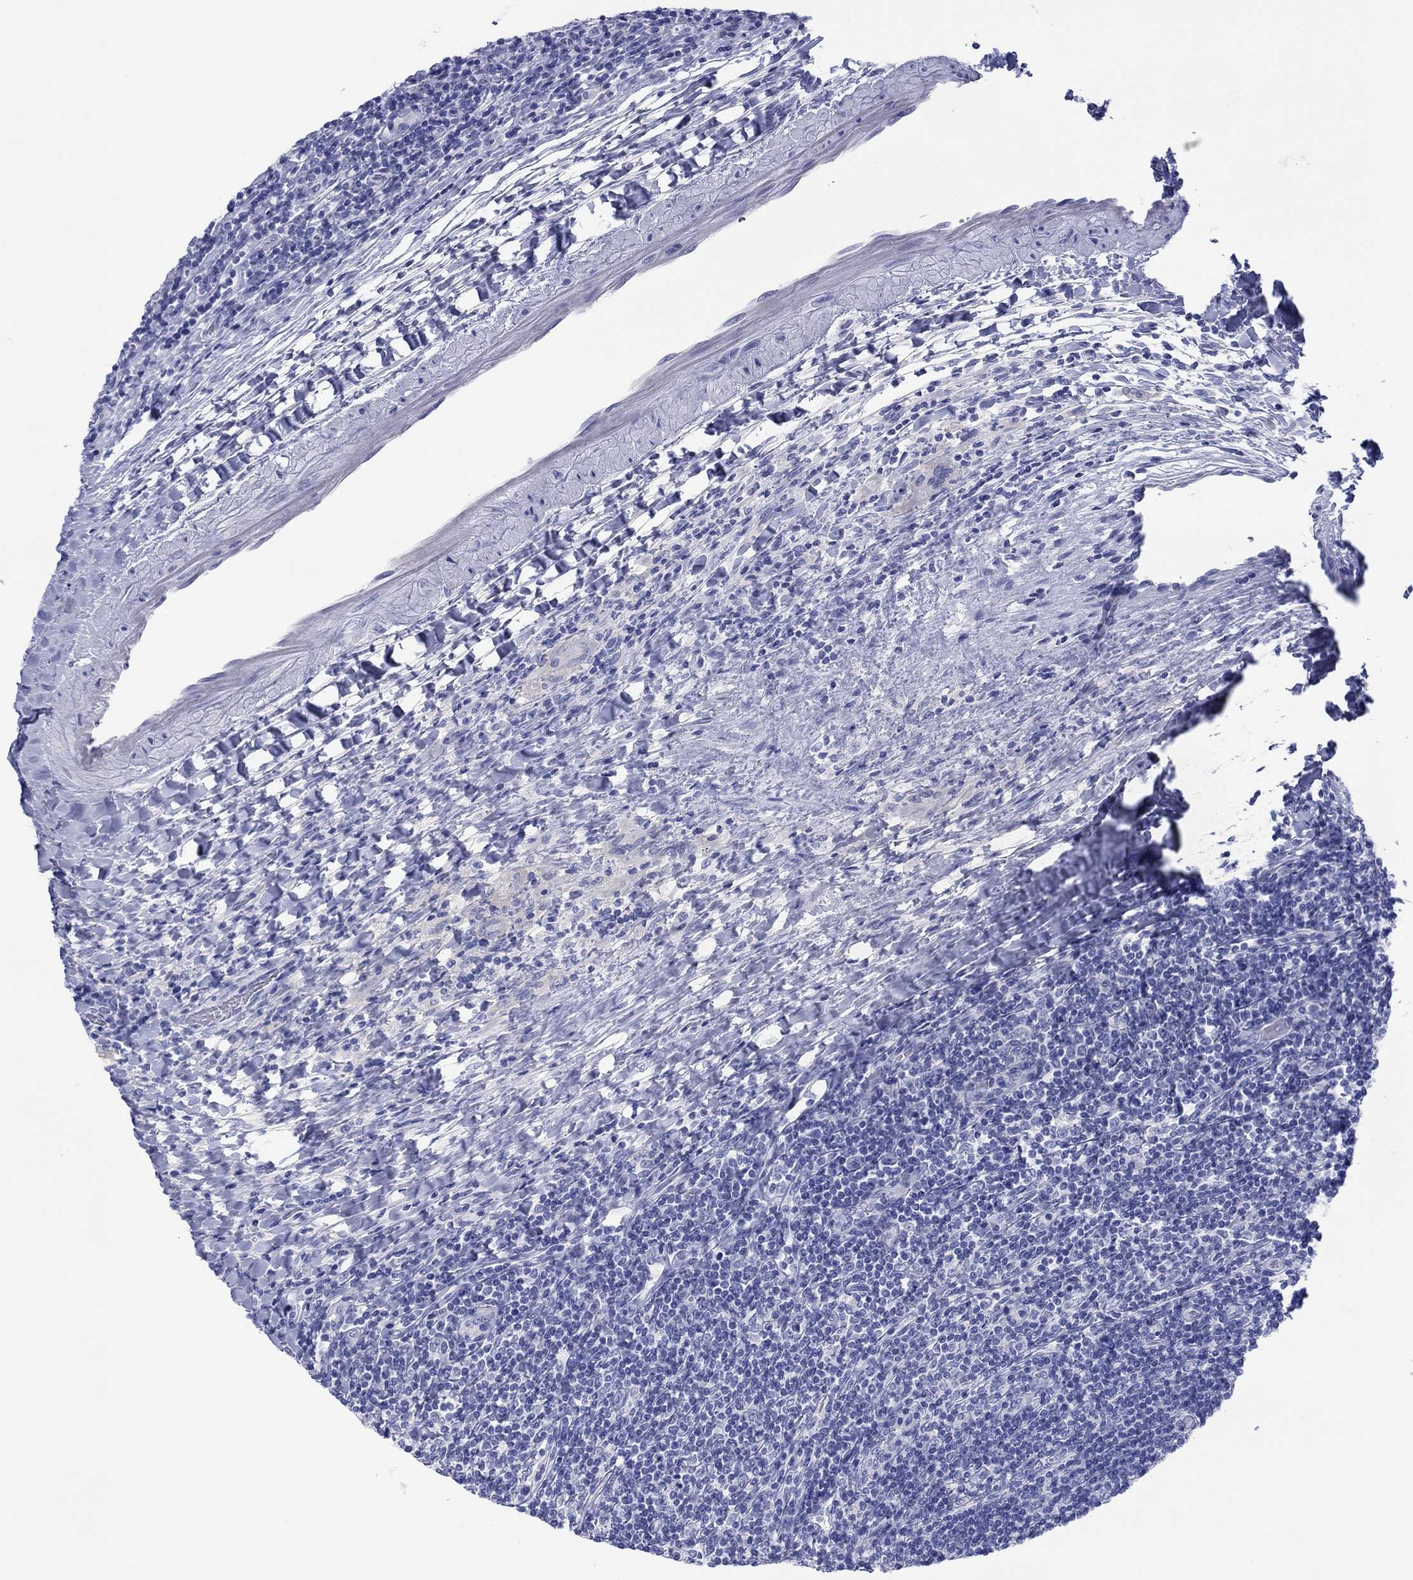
{"staining": {"intensity": "negative", "quantity": "none", "location": "none"}, "tissue": "lymphoma", "cell_type": "Tumor cells", "image_type": "cancer", "snomed": [{"axis": "morphology", "description": "Hodgkin's disease, NOS"}, {"axis": "topography", "description": "Lymph node"}], "caption": "Immunohistochemical staining of lymphoma reveals no significant positivity in tumor cells.", "gene": "ATP1B1", "patient": {"sex": "male", "age": 40}}